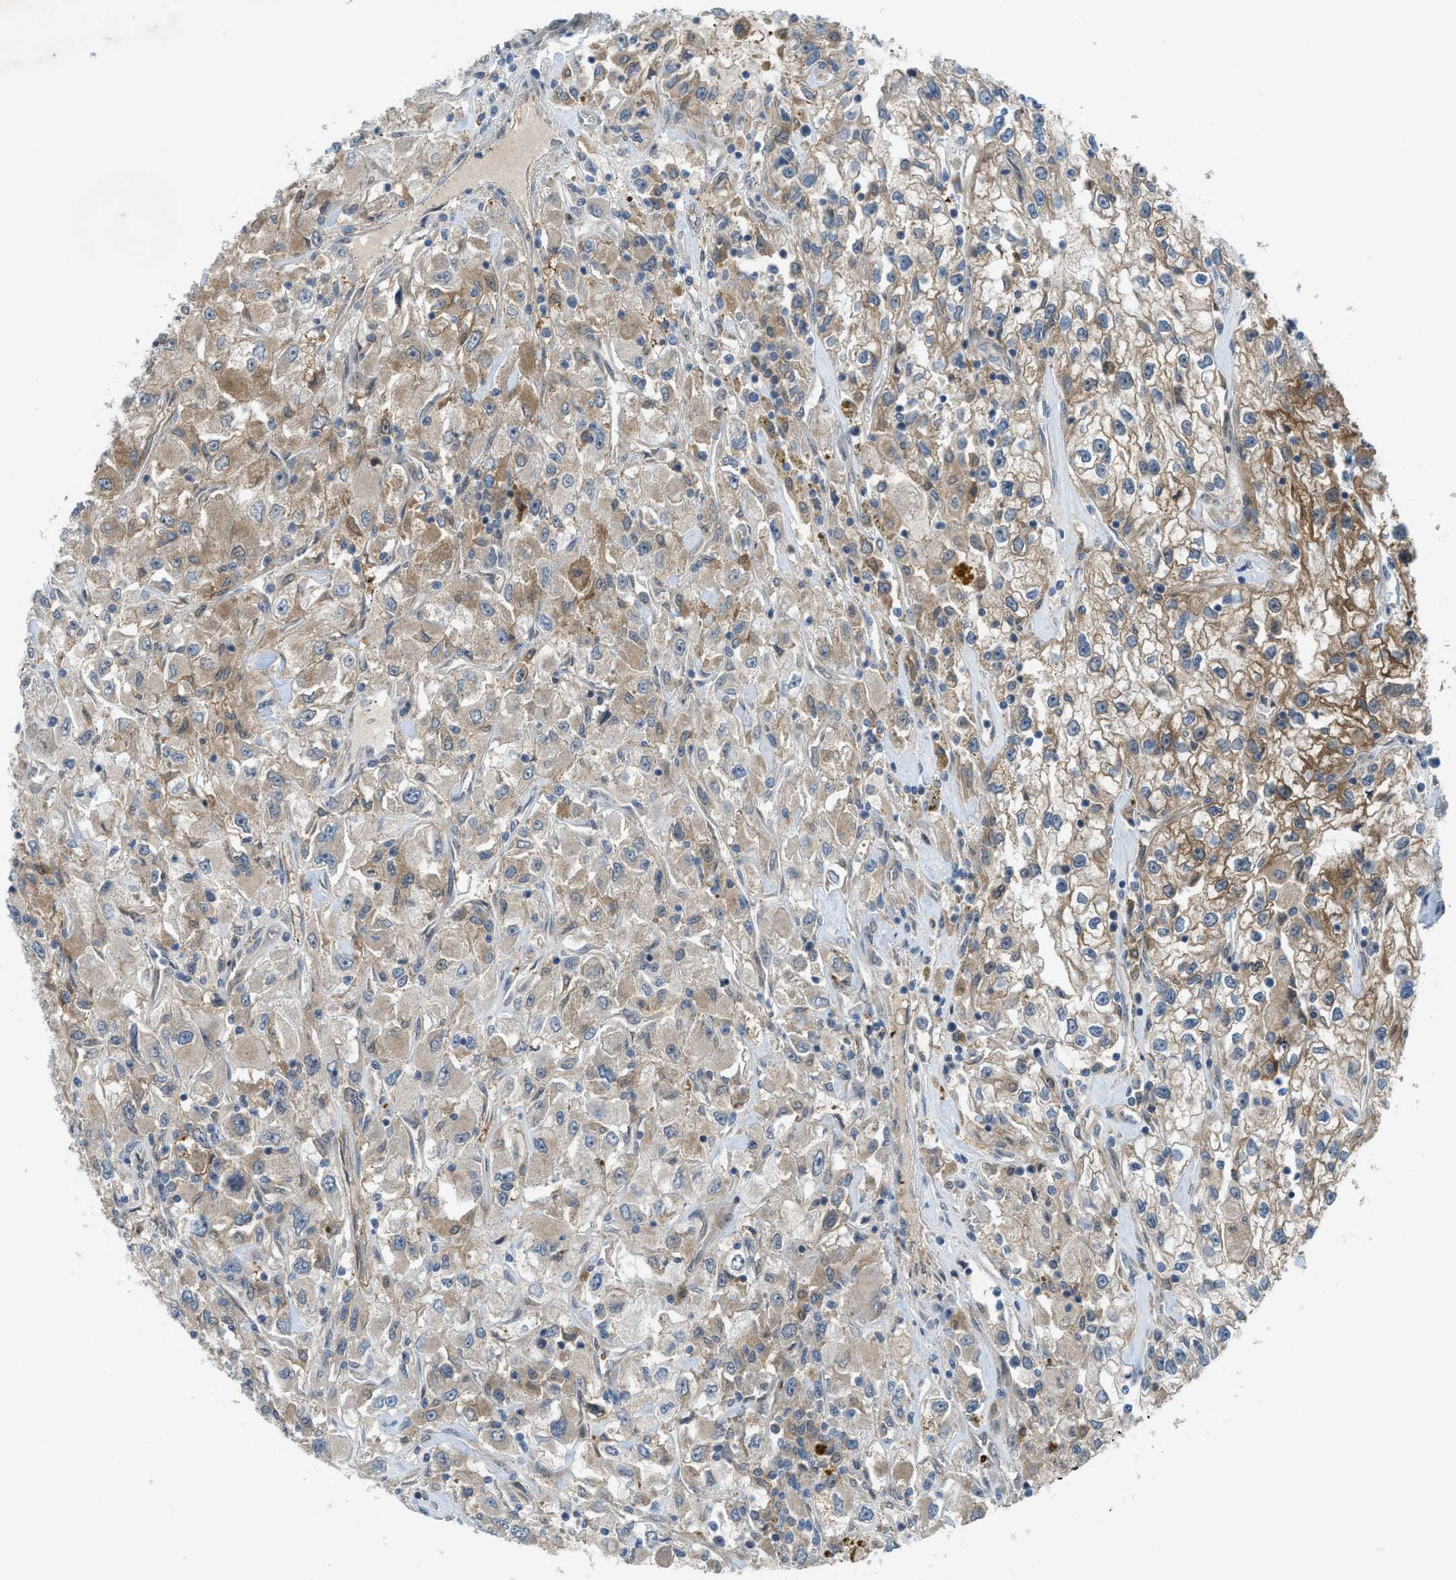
{"staining": {"intensity": "moderate", "quantity": ">75%", "location": "cytoplasmic/membranous"}, "tissue": "renal cancer", "cell_type": "Tumor cells", "image_type": "cancer", "snomed": [{"axis": "morphology", "description": "Adenocarcinoma, NOS"}, {"axis": "topography", "description": "Kidney"}], "caption": "A medium amount of moderate cytoplasmic/membranous staining is present in about >75% of tumor cells in renal cancer tissue.", "gene": "BAZ2B", "patient": {"sex": "female", "age": 52}}